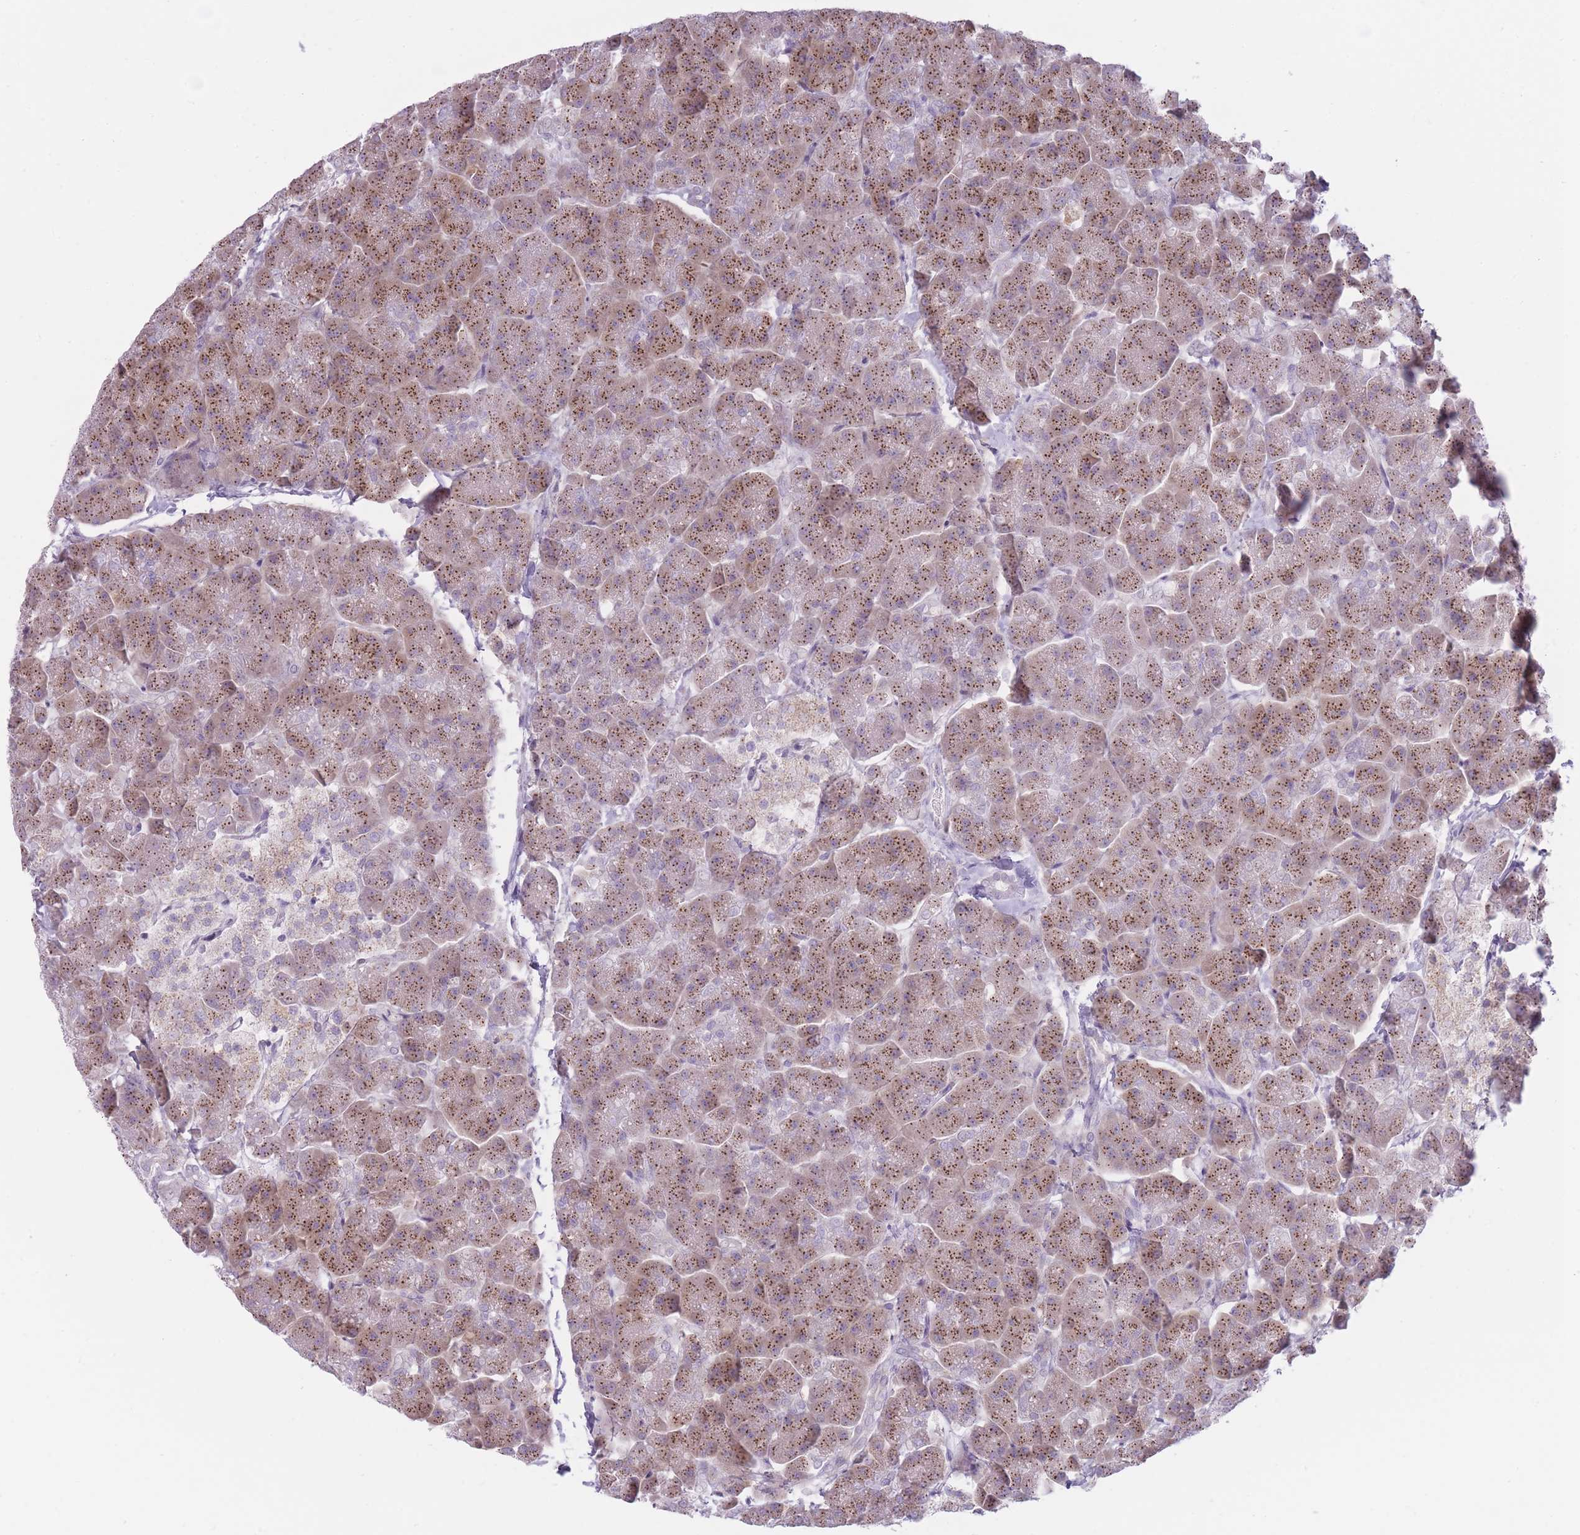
{"staining": {"intensity": "moderate", "quantity": ">75%", "location": "cytoplasmic/membranous"}, "tissue": "pancreas", "cell_type": "Exocrine glandular cells", "image_type": "normal", "snomed": [{"axis": "morphology", "description": "Normal tissue, NOS"}, {"axis": "topography", "description": "Pancreas"}, {"axis": "topography", "description": "Peripheral nerve tissue"}], "caption": "Immunohistochemical staining of unremarkable human pancreas shows moderate cytoplasmic/membranous protein positivity in approximately >75% of exocrine glandular cells. (Brightfield microscopy of DAB IHC at high magnification).", "gene": "PGRMC2", "patient": {"sex": "male", "age": 54}}